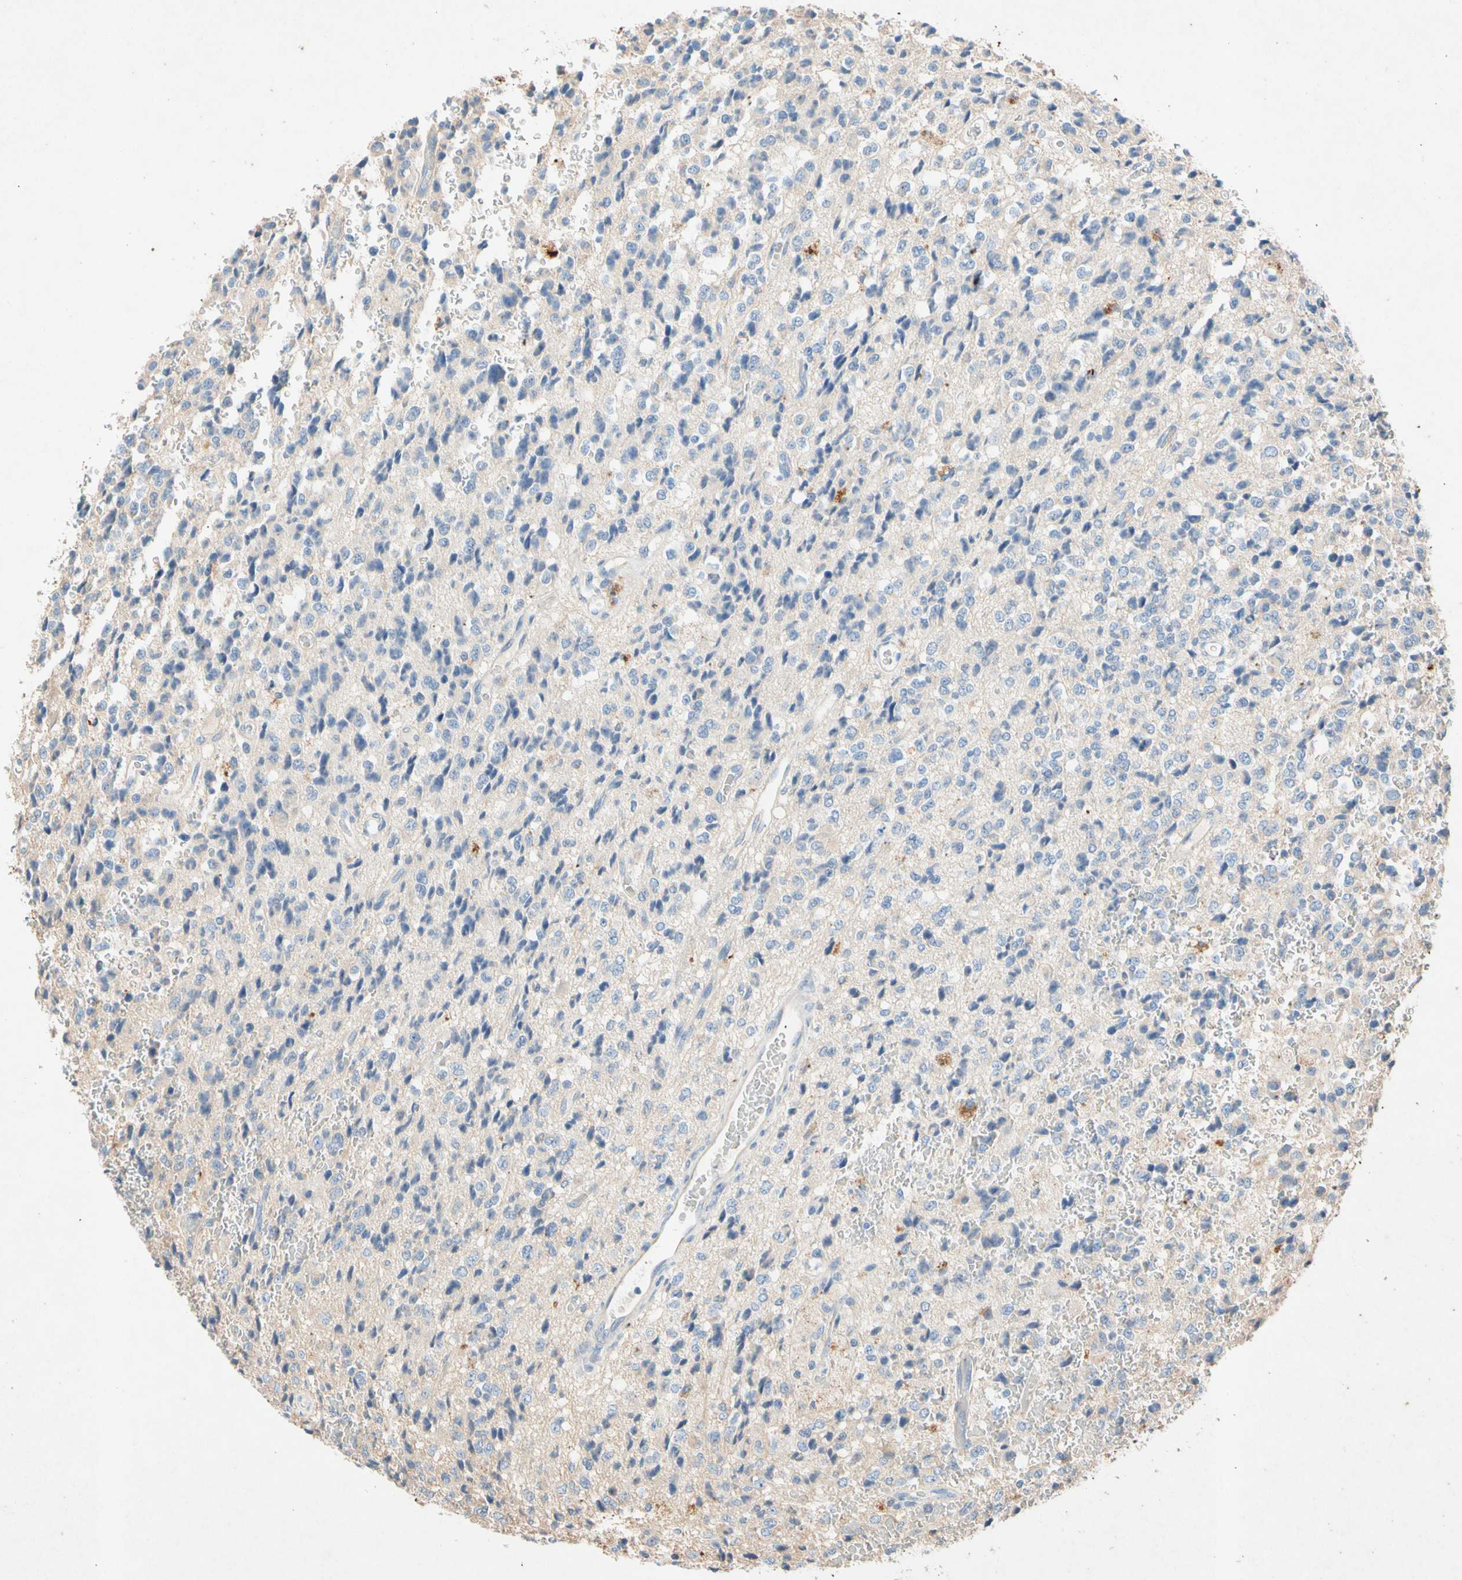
{"staining": {"intensity": "negative", "quantity": "none", "location": "none"}, "tissue": "glioma", "cell_type": "Tumor cells", "image_type": "cancer", "snomed": [{"axis": "morphology", "description": "Glioma, malignant, High grade"}, {"axis": "topography", "description": "pancreas cauda"}], "caption": "IHC of human high-grade glioma (malignant) displays no expression in tumor cells.", "gene": "GASK1B", "patient": {"sex": "male", "age": 60}}